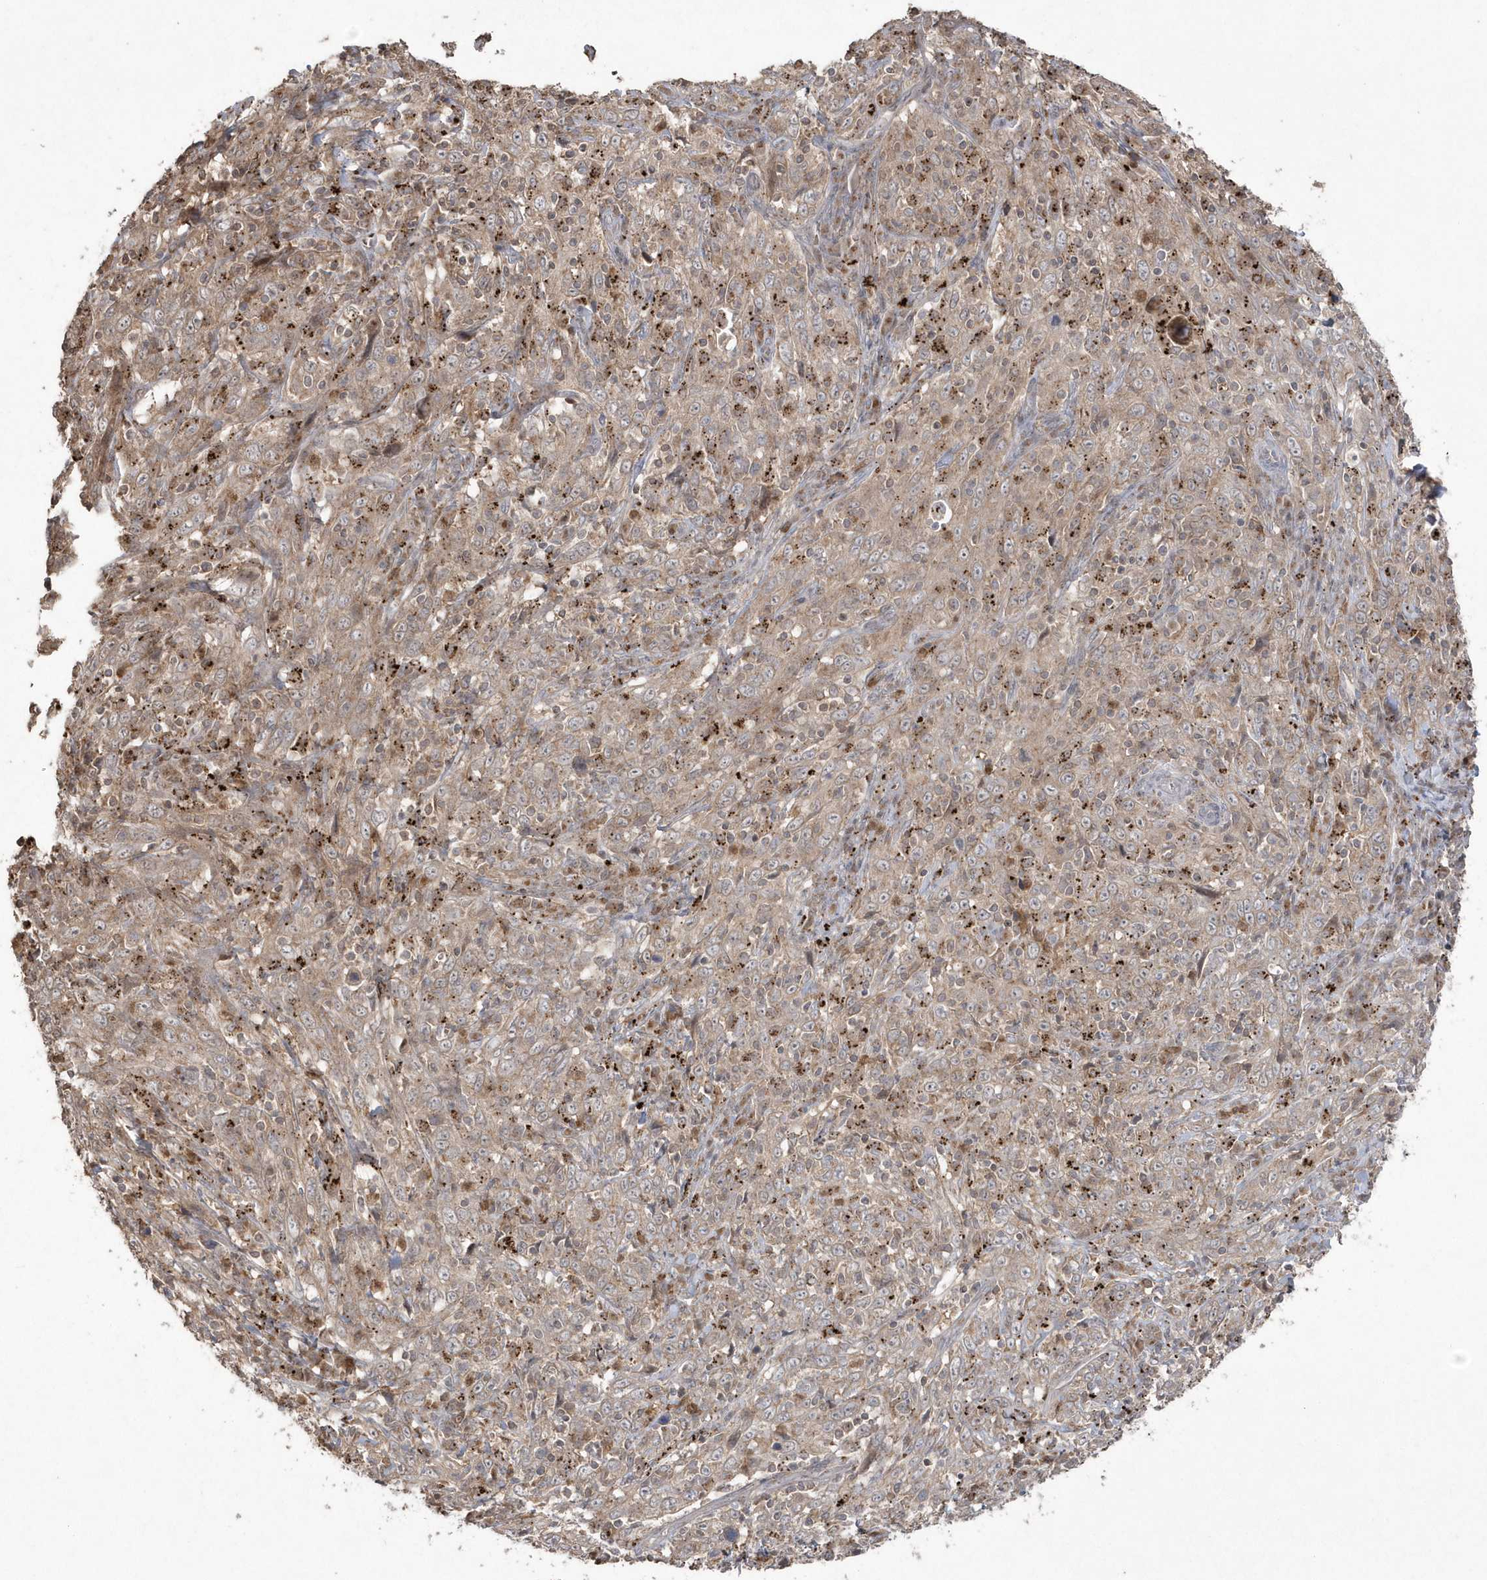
{"staining": {"intensity": "weak", "quantity": ">75%", "location": "cytoplasmic/membranous"}, "tissue": "cervical cancer", "cell_type": "Tumor cells", "image_type": "cancer", "snomed": [{"axis": "morphology", "description": "Squamous cell carcinoma, NOS"}, {"axis": "topography", "description": "Cervix"}], "caption": "Protein expression analysis of cervical cancer reveals weak cytoplasmic/membranous expression in about >75% of tumor cells.", "gene": "GEMIN6", "patient": {"sex": "female", "age": 46}}